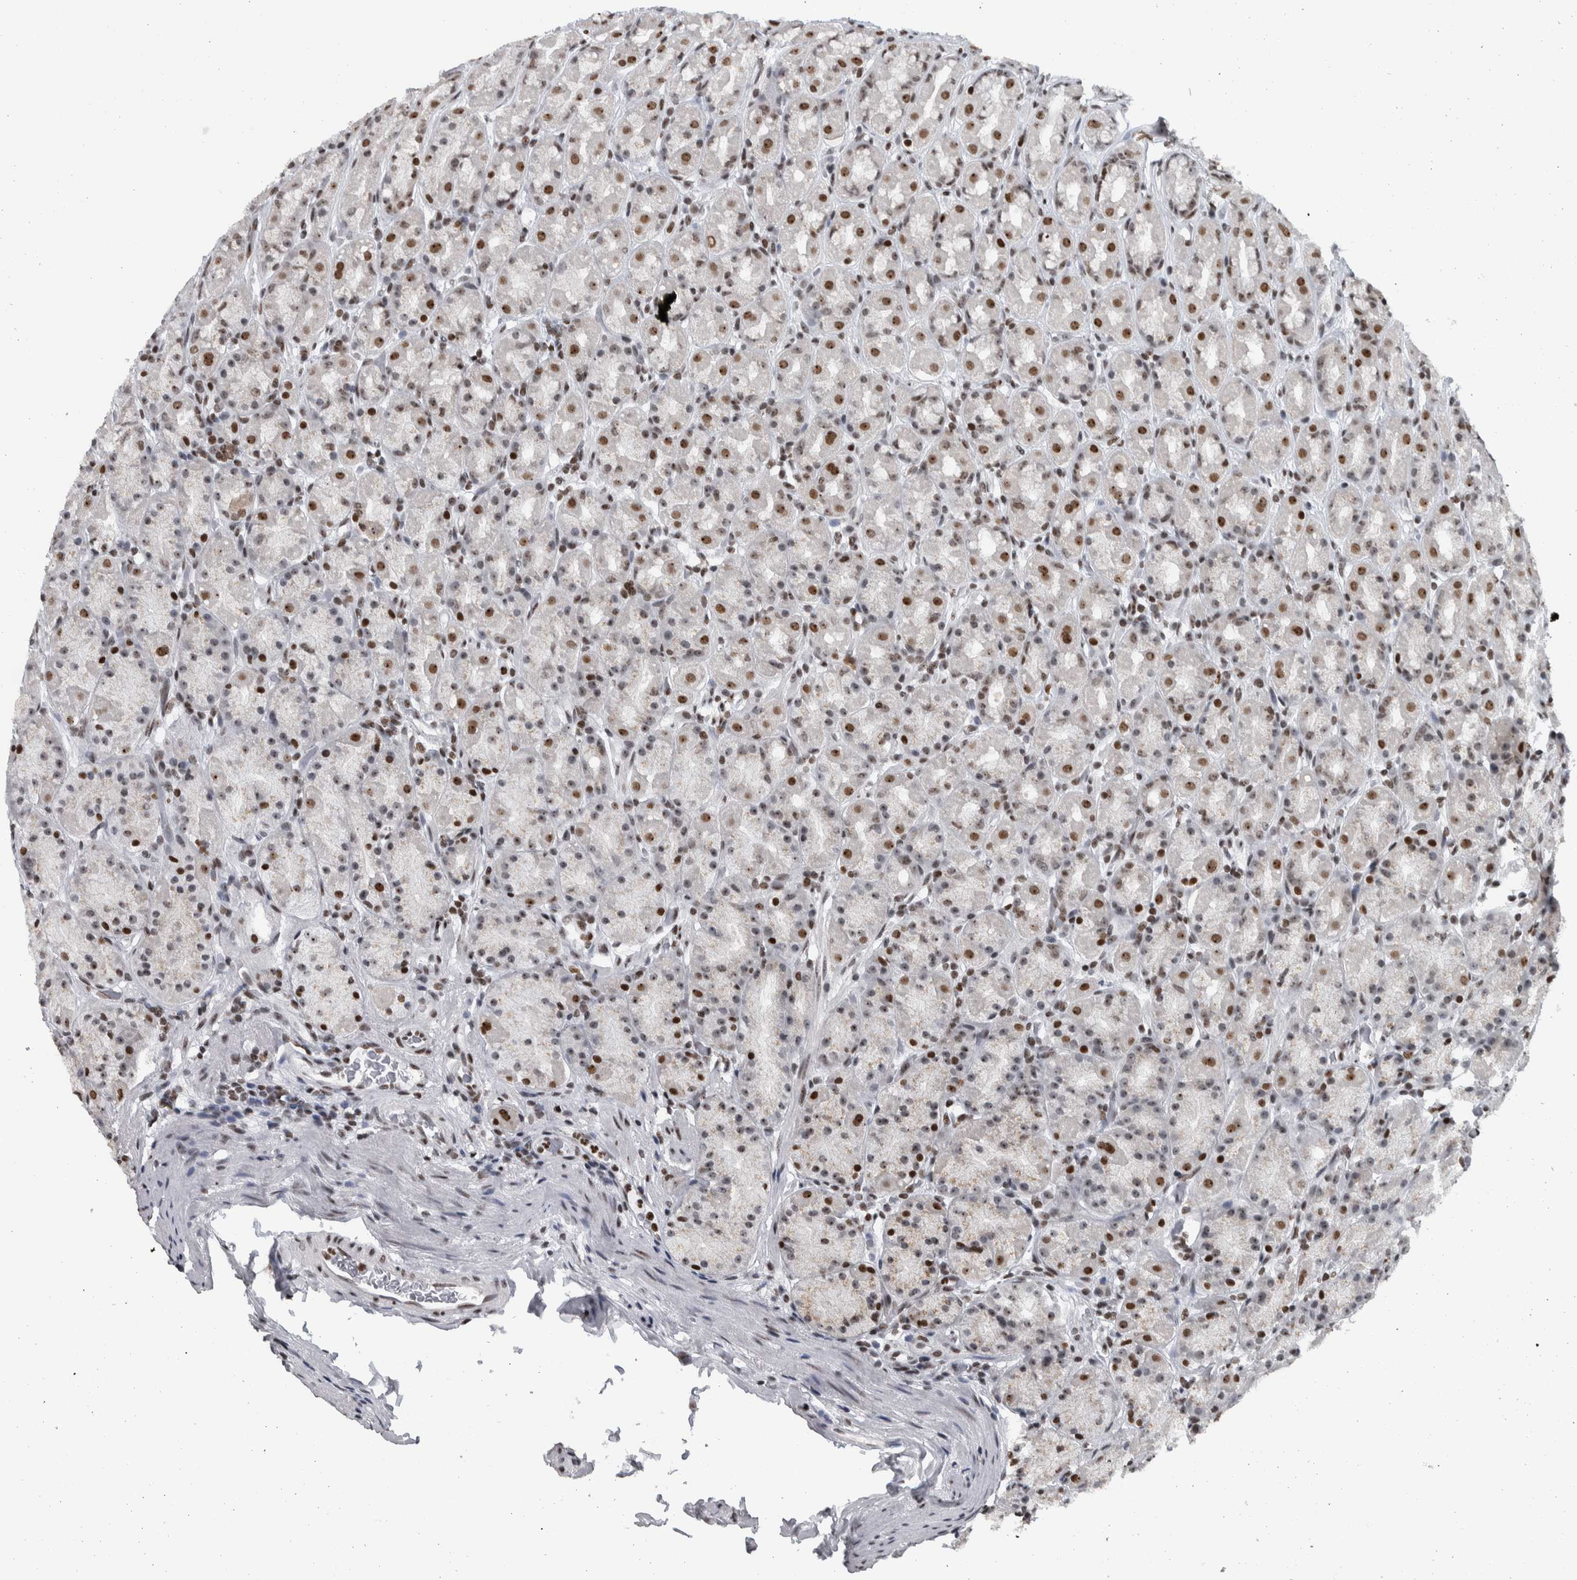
{"staining": {"intensity": "strong", "quantity": ">75%", "location": "nuclear"}, "tissue": "stomach", "cell_type": "Glandular cells", "image_type": "normal", "snomed": [{"axis": "morphology", "description": "Normal tissue, NOS"}, {"axis": "topography", "description": "Stomach, upper"}], "caption": "Stomach stained with immunohistochemistry reveals strong nuclear staining in about >75% of glandular cells.", "gene": "TOP2B", "patient": {"sex": "male", "age": 68}}